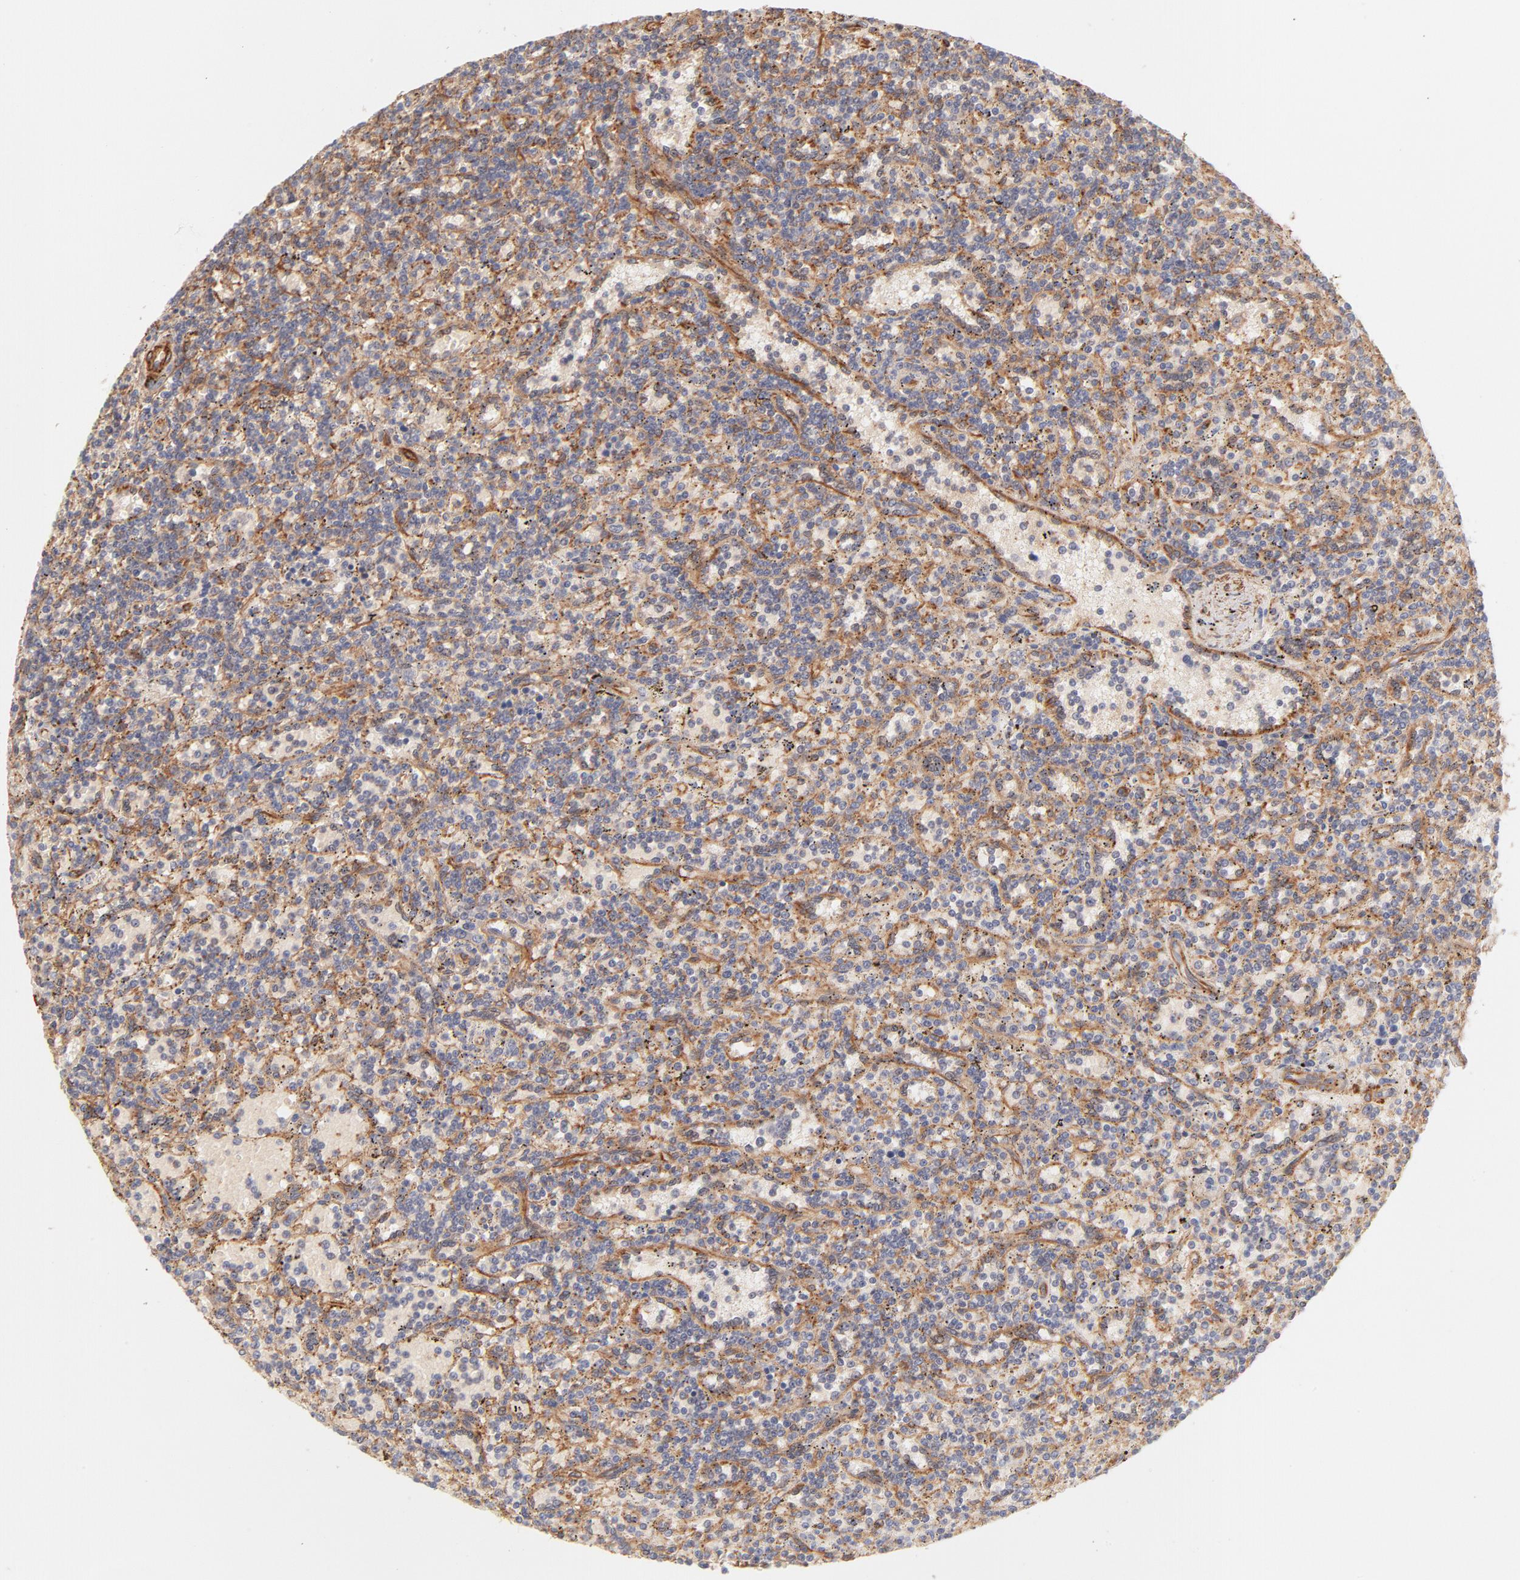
{"staining": {"intensity": "negative", "quantity": "none", "location": "none"}, "tissue": "lymphoma", "cell_type": "Tumor cells", "image_type": "cancer", "snomed": [{"axis": "morphology", "description": "Malignant lymphoma, non-Hodgkin's type, Low grade"}, {"axis": "topography", "description": "Spleen"}], "caption": "The image shows no significant staining in tumor cells of lymphoma.", "gene": "LDLRAP1", "patient": {"sex": "male", "age": 73}}